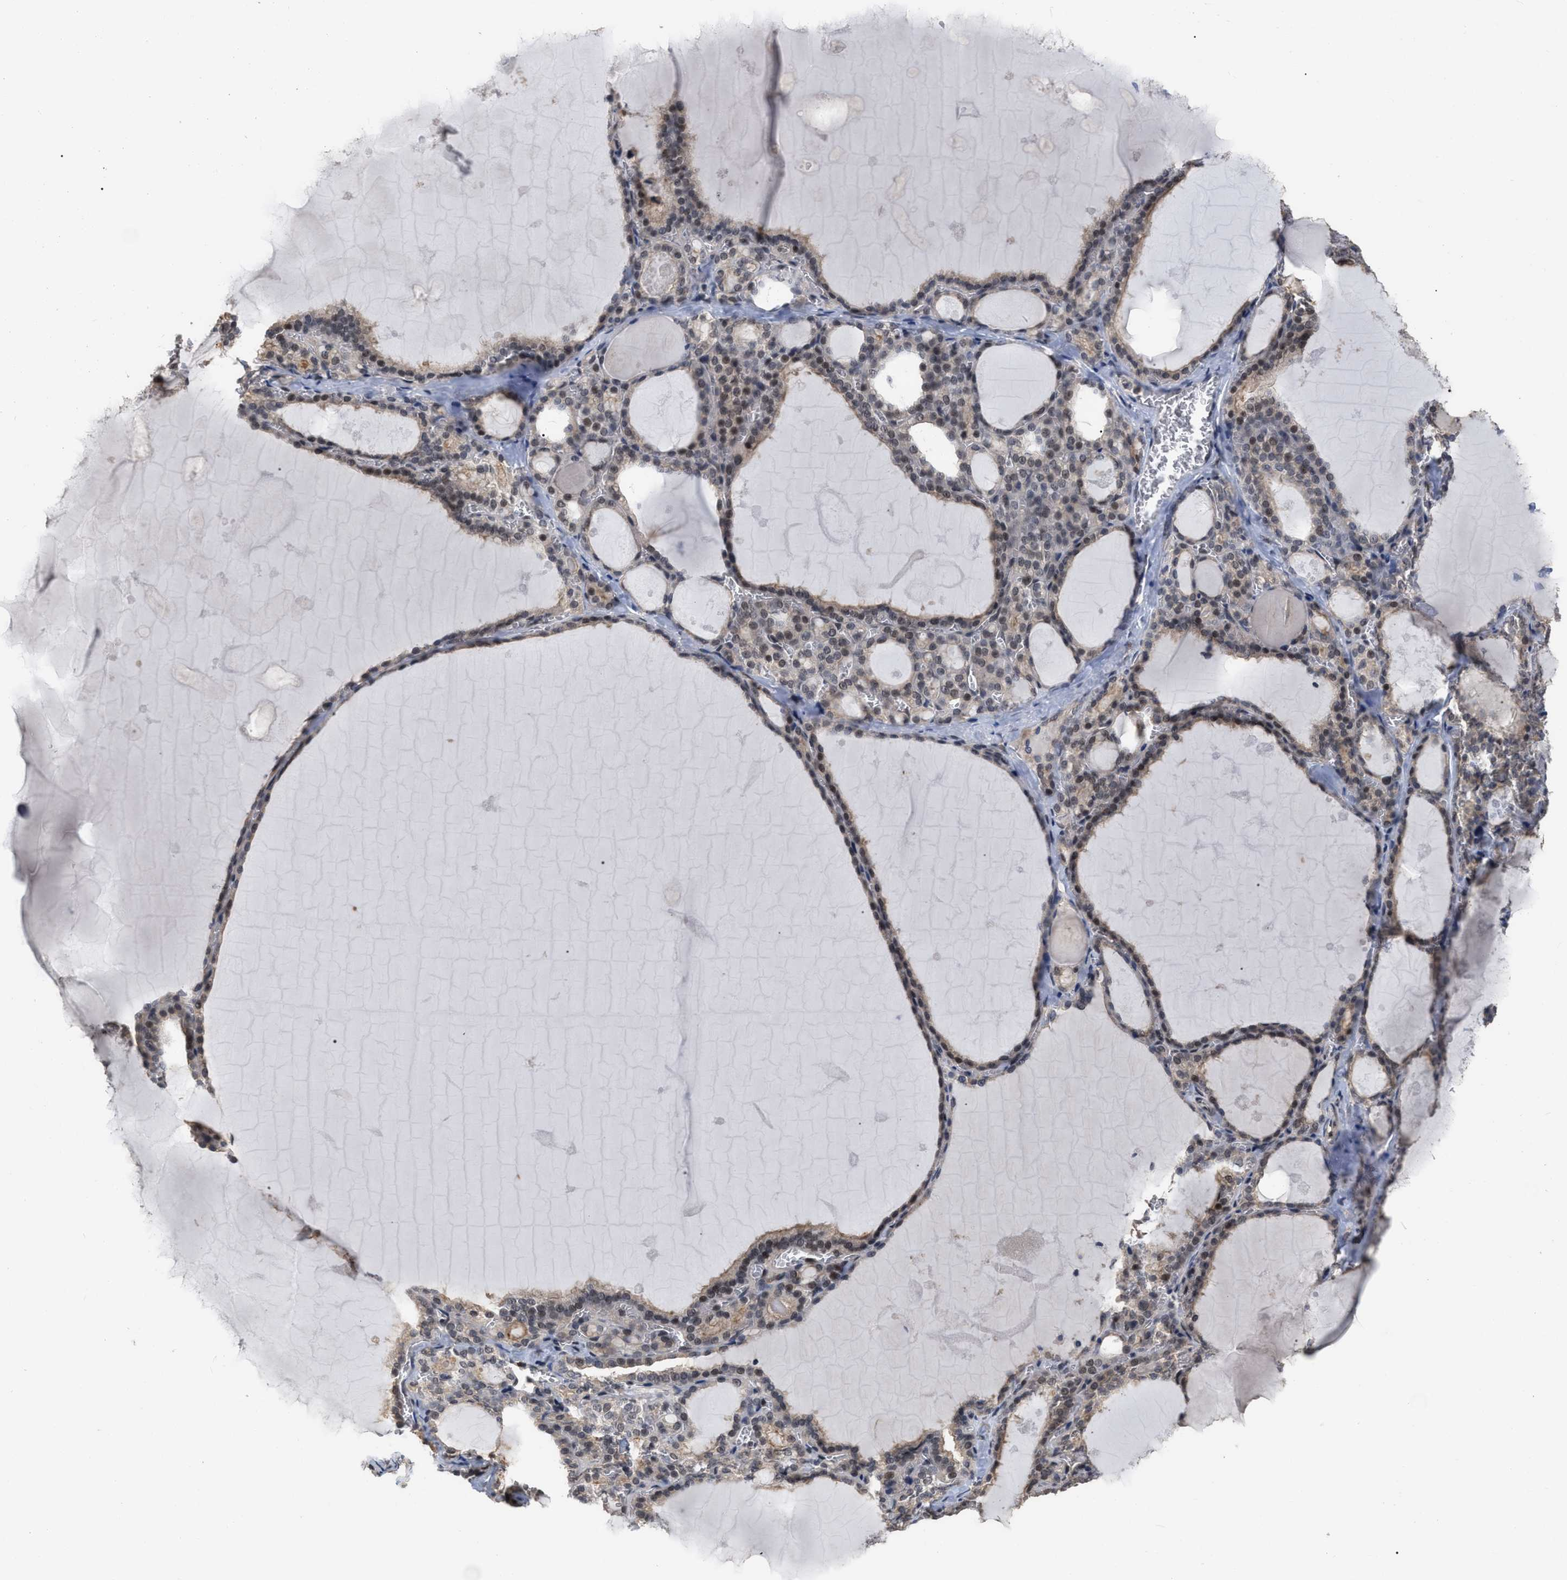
{"staining": {"intensity": "moderate", "quantity": ">75%", "location": "cytoplasmic/membranous,nuclear"}, "tissue": "thyroid gland", "cell_type": "Glandular cells", "image_type": "normal", "snomed": [{"axis": "morphology", "description": "Normal tissue, NOS"}, {"axis": "topography", "description": "Thyroid gland"}], "caption": "Glandular cells show medium levels of moderate cytoplasmic/membranous,nuclear positivity in approximately >75% of cells in unremarkable human thyroid gland.", "gene": "JAZF1", "patient": {"sex": "male", "age": 56}}